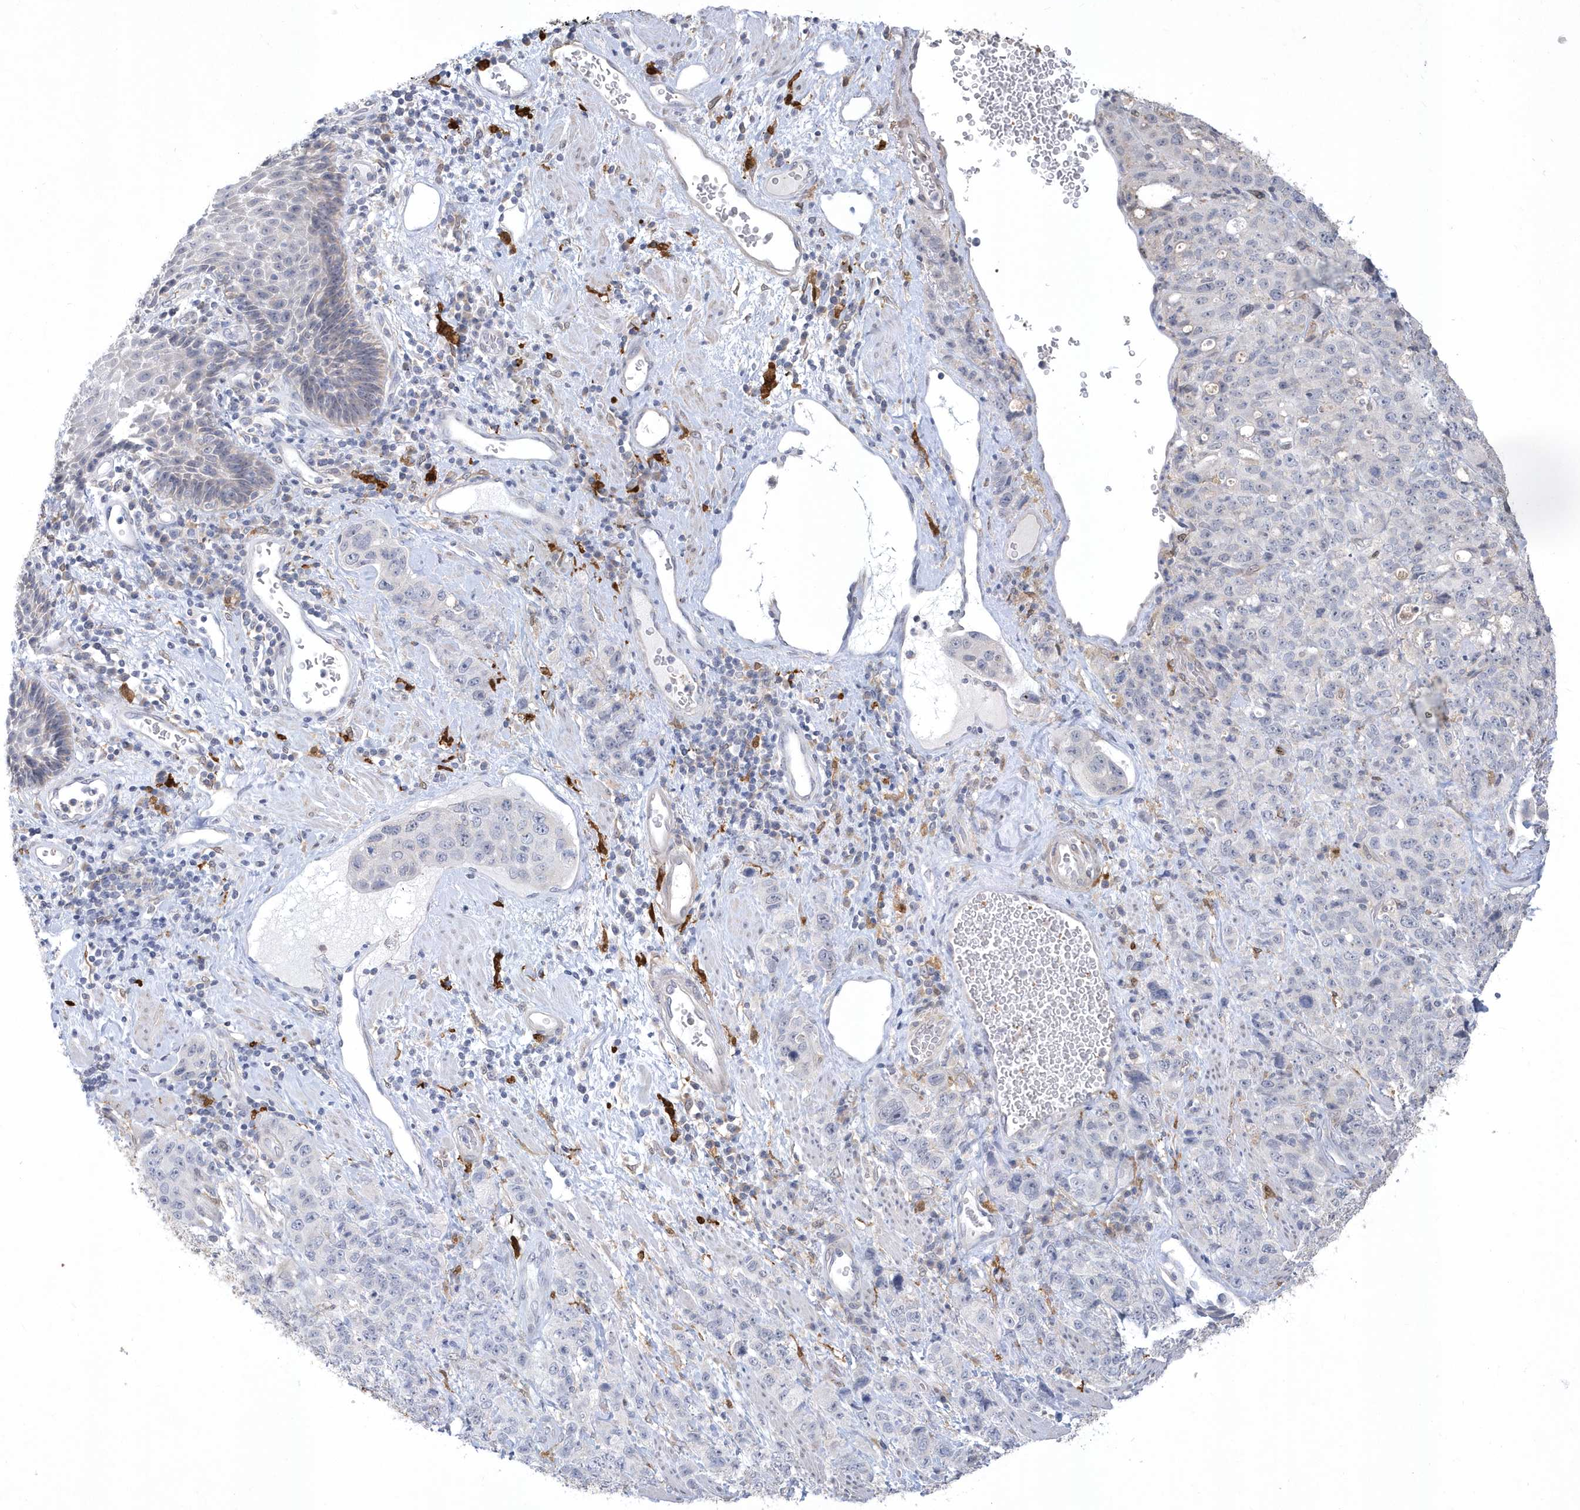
{"staining": {"intensity": "negative", "quantity": "none", "location": "none"}, "tissue": "stomach cancer", "cell_type": "Tumor cells", "image_type": "cancer", "snomed": [{"axis": "morphology", "description": "Adenocarcinoma, NOS"}, {"axis": "topography", "description": "Stomach"}], "caption": "A high-resolution histopathology image shows immunohistochemistry staining of stomach adenocarcinoma, which shows no significant staining in tumor cells.", "gene": "TSPEAR", "patient": {"sex": "male", "age": 48}}